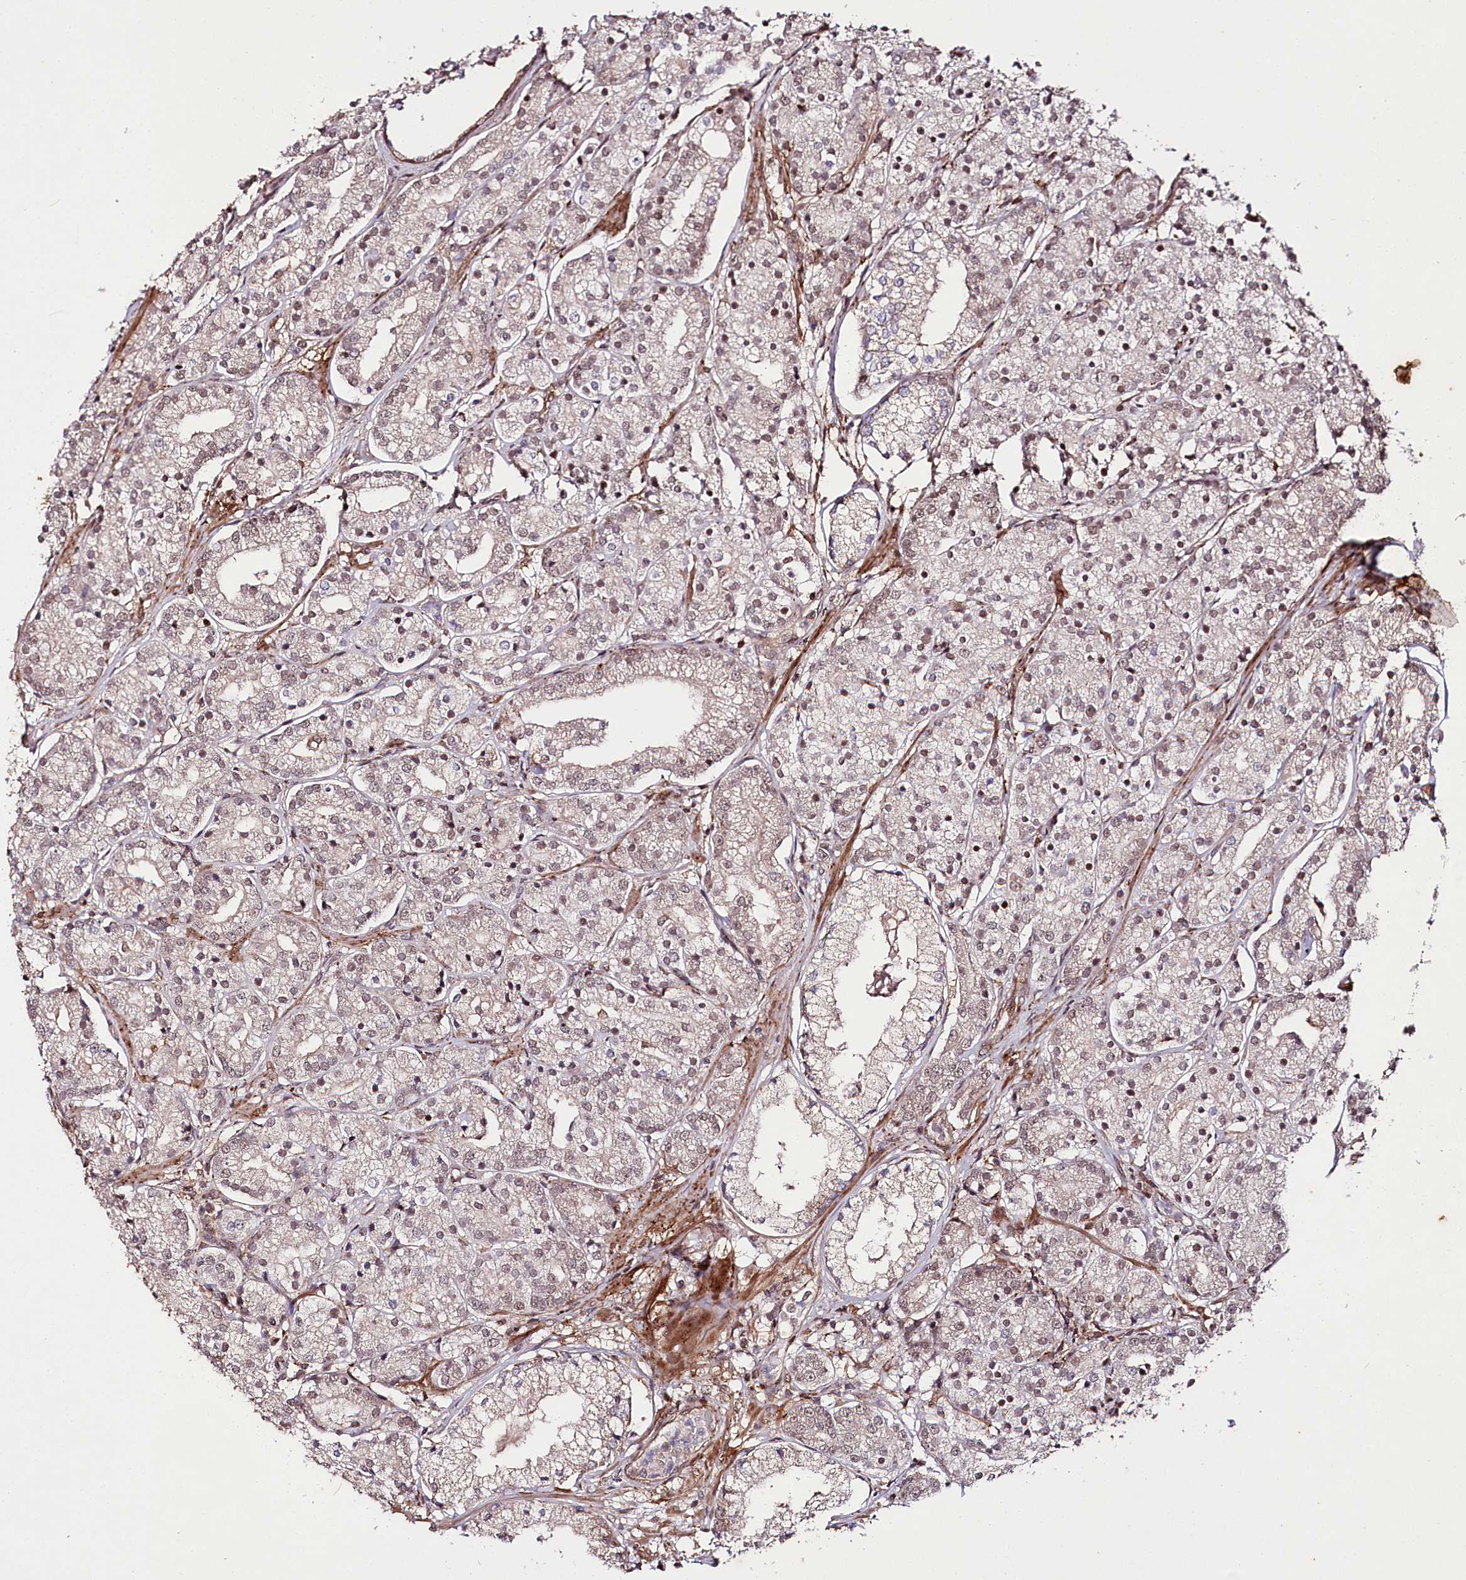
{"staining": {"intensity": "moderate", "quantity": "<25%", "location": "cytoplasmic/membranous,nuclear"}, "tissue": "prostate cancer", "cell_type": "Tumor cells", "image_type": "cancer", "snomed": [{"axis": "morphology", "description": "Adenocarcinoma, High grade"}, {"axis": "topography", "description": "Prostate"}], "caption": "Prostate cancer (high-grade adenocarcinoma) stained with DAB (3,3'-diaminobenzidine) immunohistochemistry exhibits low levels of moderate cytoplasmic/membranous and nuclear staining in about <25% of tumor cells.", "gene": "PHLDB1", "patient": {"sex": "male", "age": 69}}